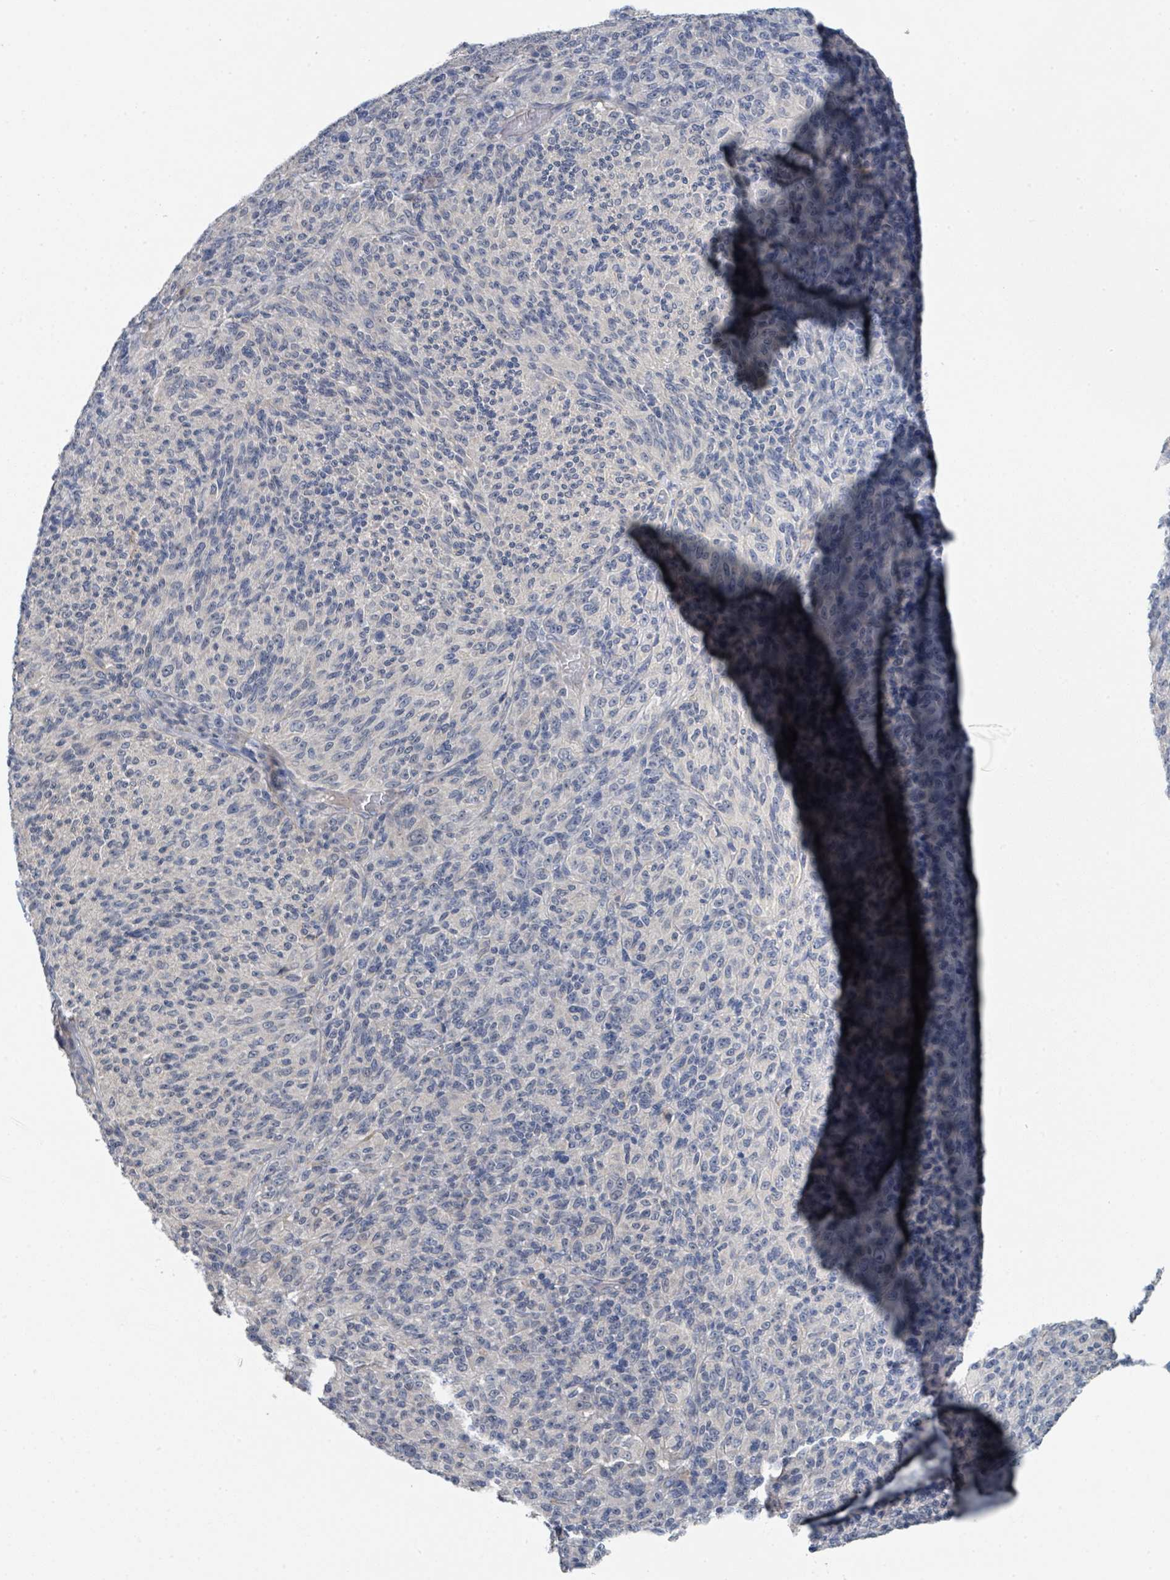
{"staining": {"intensity": "negative", "quantity": "none", "location": "none"}, "tissue": "melanoma", "cell_type": "Tumor cells", "image_type": "cancer", "snomed": [{"axis": "morphology", "description": "Malignant melanoma, Metastatic site"}, {"axis": "topography", "description": "Brain"}], "caption": "A high-resolution photomicrograph shows IHC staining of melanoma, which displays no significant positivity in tumor cells. (DAB immunohistochemistry visualized using brightfield microscopy, high magnification).", "gene": "LRRC42", "patient": {"sex": "female", "age": 56}}